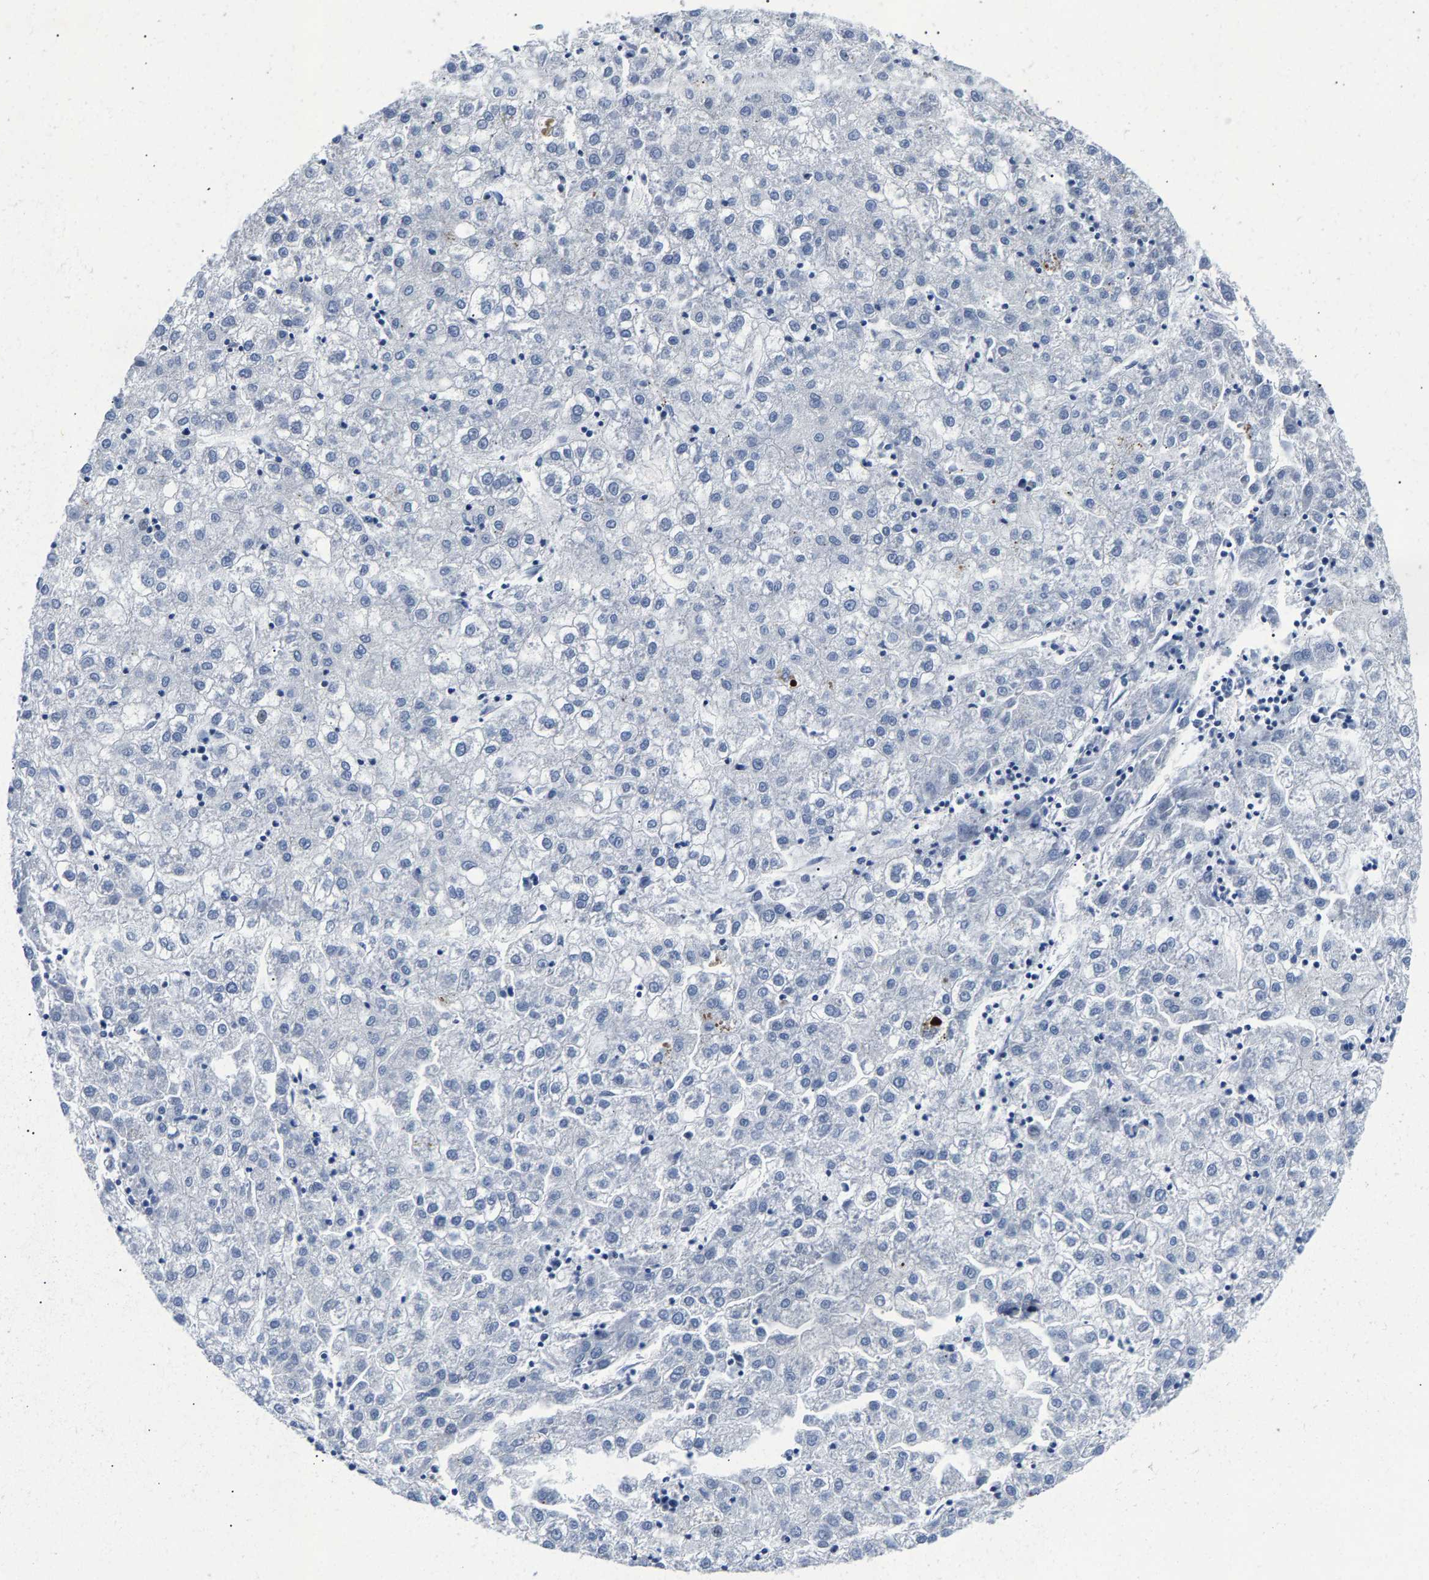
{"staining": {"intensity": "negative", "quantity": "none", "location": "none"}, "tissue": "liver cancer", "cell_type": "Tumor cells", "image_type": "cancer", "snomed": [{"axis": "morphology", "description": "Carcinoma, Hepatocellular, NOS"}, {"axis": "topography", "description": "Liver"}], "caption": "Image shows no protein expression in tumor cells of hepatocellular carcinoma (liver) tissue.", "gene": "P2RY4", "patient": {"sex": "male", "age": 72}}